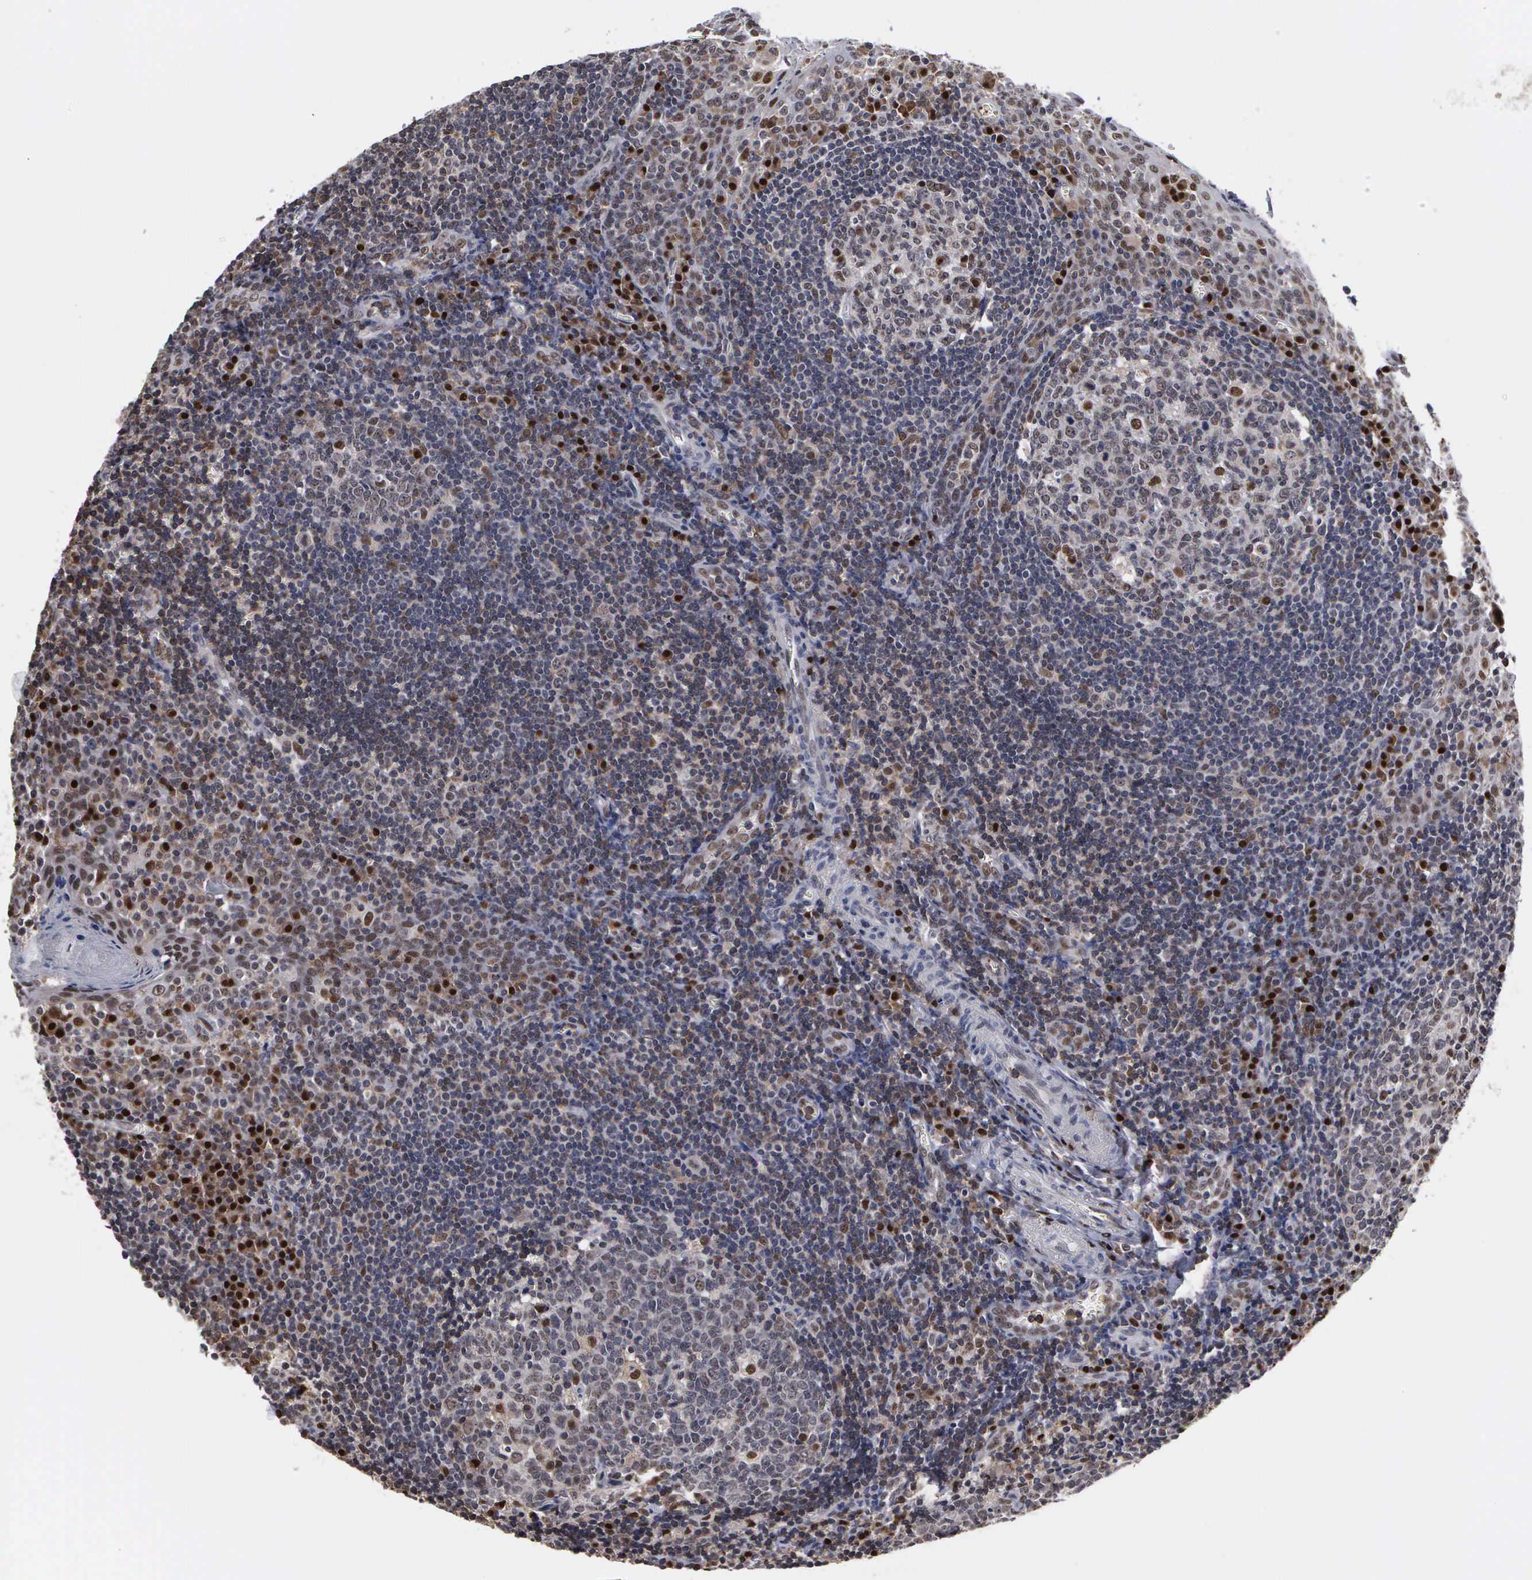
{"staining": {"intensity": "moderate", "quantity": "25%-75%", "location": "nuclear"}, "tissue": "tonsil", "cell_type": "Germinal center cells", "image_type": "normal", "snomed": [{"axis": "morphology", "description": "Normal tissue, NOS"}, {"axis": "topography", "description": "Tonsil"}], "caption": "DAB immunohistochemical staining of normal tonsil demonstrates moderate nuclear protein expression in about 25%-75% of germinal center cells. The protein is shown in brown color, while the nuclei are stained blue.", "gene": "TRMT5", "patient": {"sex": "female", "age": 41}}